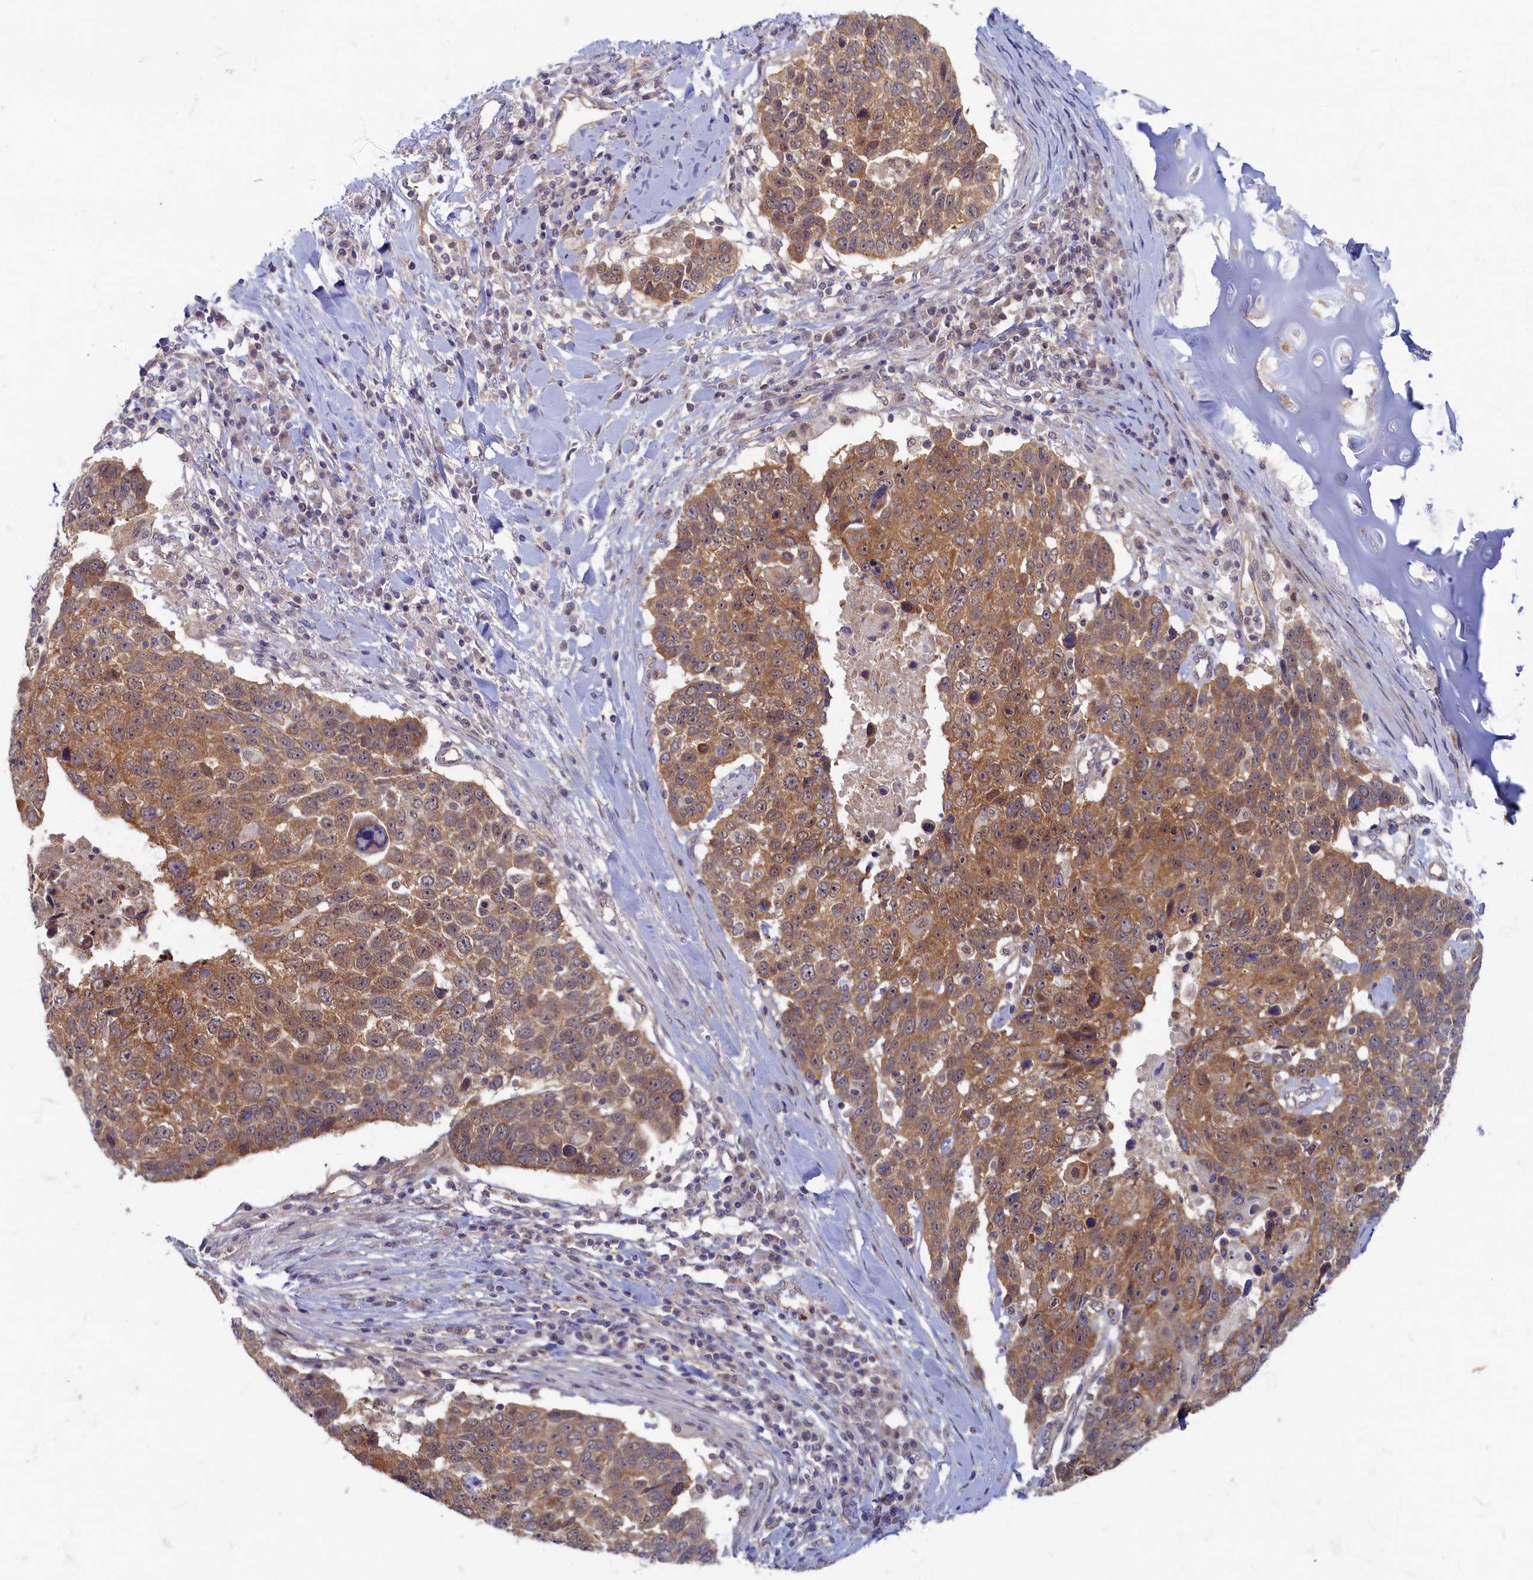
{"staining": {"intensity": "moderate", "quantity": ">75%", "location": "cytoplasmic/membranous"}, "tissue": "lung cancer", "cell_type": "Tumor cells", "image_type": "cancer", "snomed": [{"axis": "morphology", "description": "Squamous cell carcinoma, NOS"}, {"axis": "topography", "description": "Lung"}], "caption": "Immunohistochemistry staining of lung cancer, which exhibits medium levels of moderate cytoplasmic/membranous positivity in about >75% of tumor cells indicating moderate cytoplasmic/membranous protein staining. The staining was performed using DAB (3,3'-diaminobenzidine) (brown) for protein detection and nuclei were counterstained in hematoxylin (blue).", "gene": "WDR59", "patient": {"sex": "male", "age": 66}}